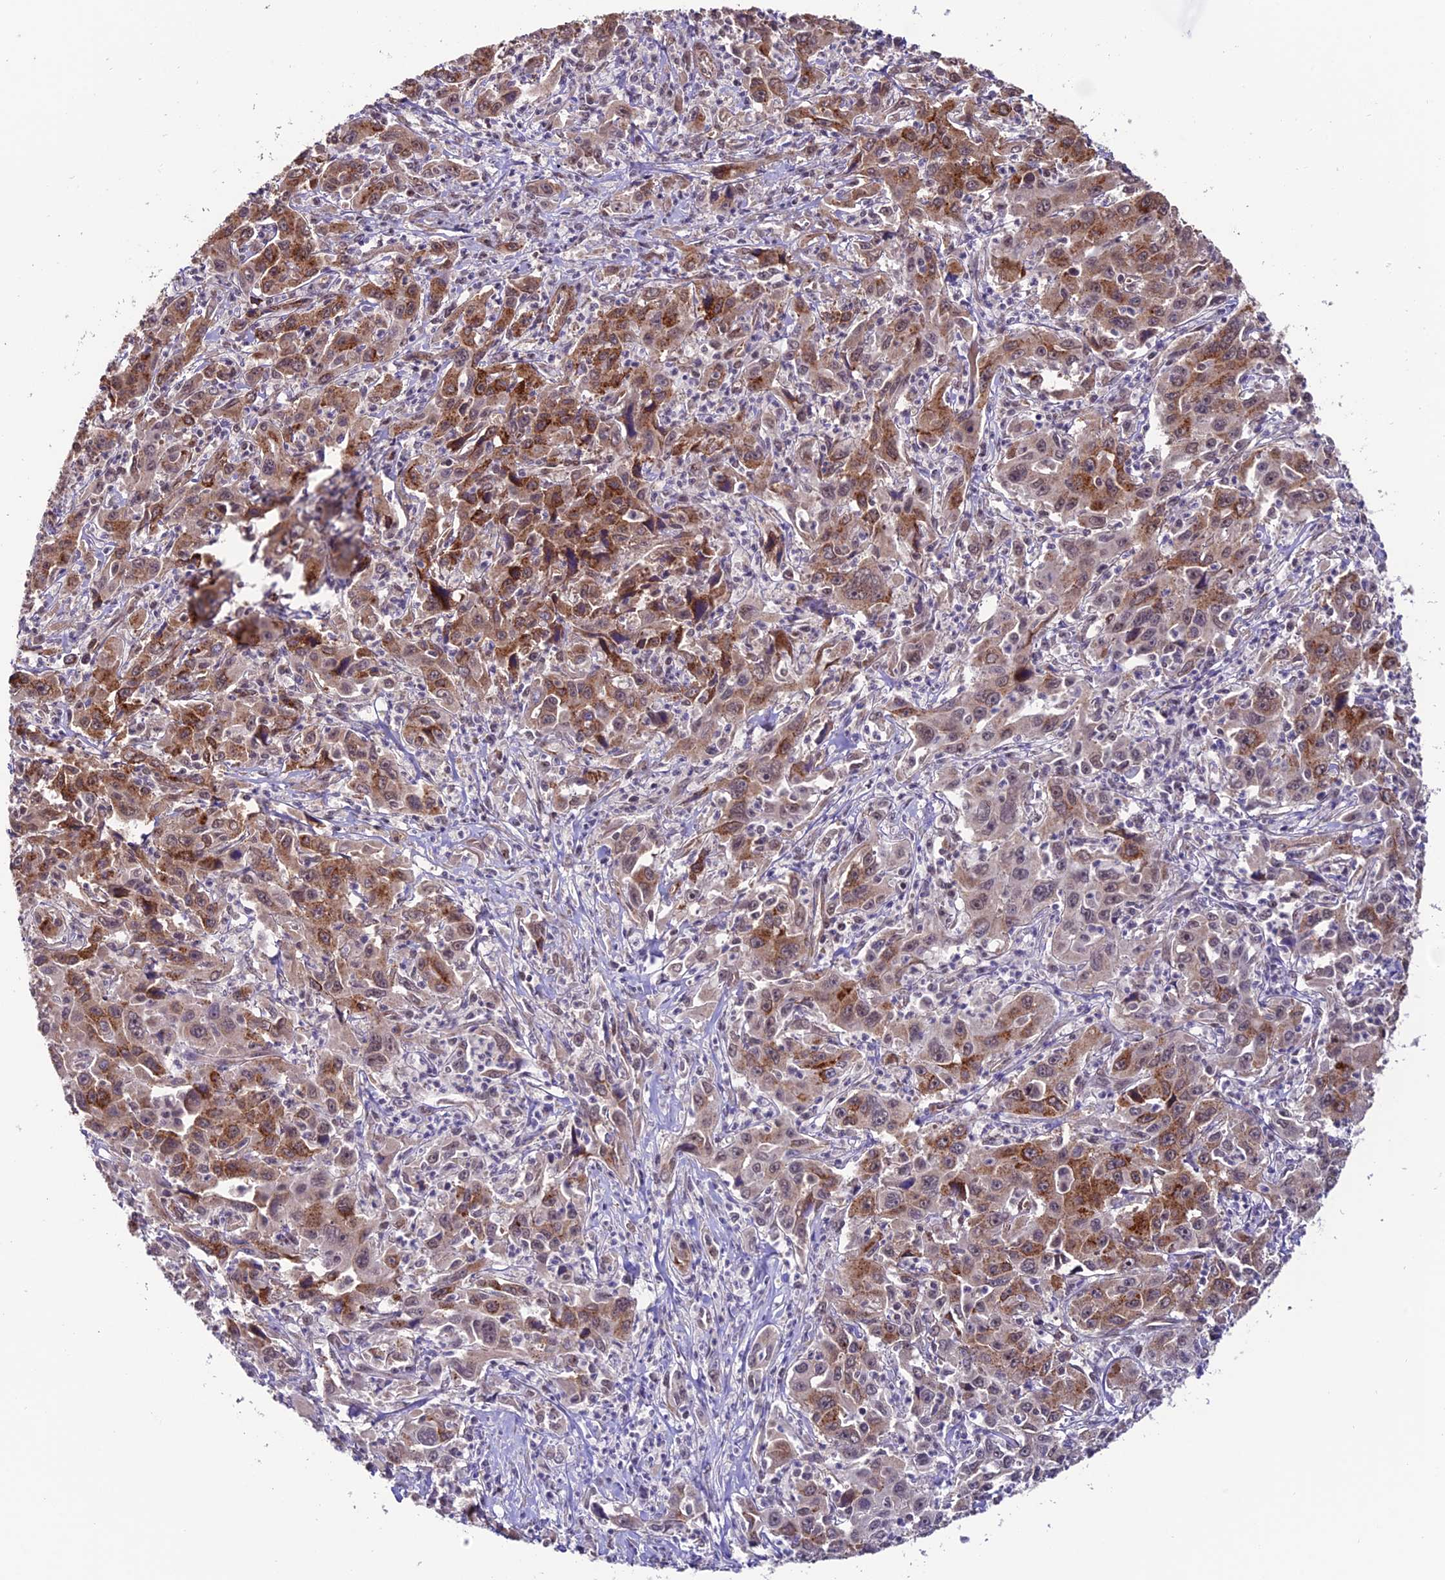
{"staining": {"intensity": "moderate", "quantity": ">75%", "location": "cytoplasmic/membranous"}, "tissue": "liver cancer", "cell_type": "Tumor cells", "image_type": "cancer", "snomed": [{"axis": "morphology", "description": "Carcinoma, Hepatocellular, NOS"}, {"axis": "topography", "description": "Liver"}], "caption": "About >75% of tumor cells in liver cancer exhibit moderate cytoplasmic/membranous protein positivity as visualized by brown immunohistochemical staining.", "gene": "CABIN1", "patient": {"sex": "male", "age": 63}}